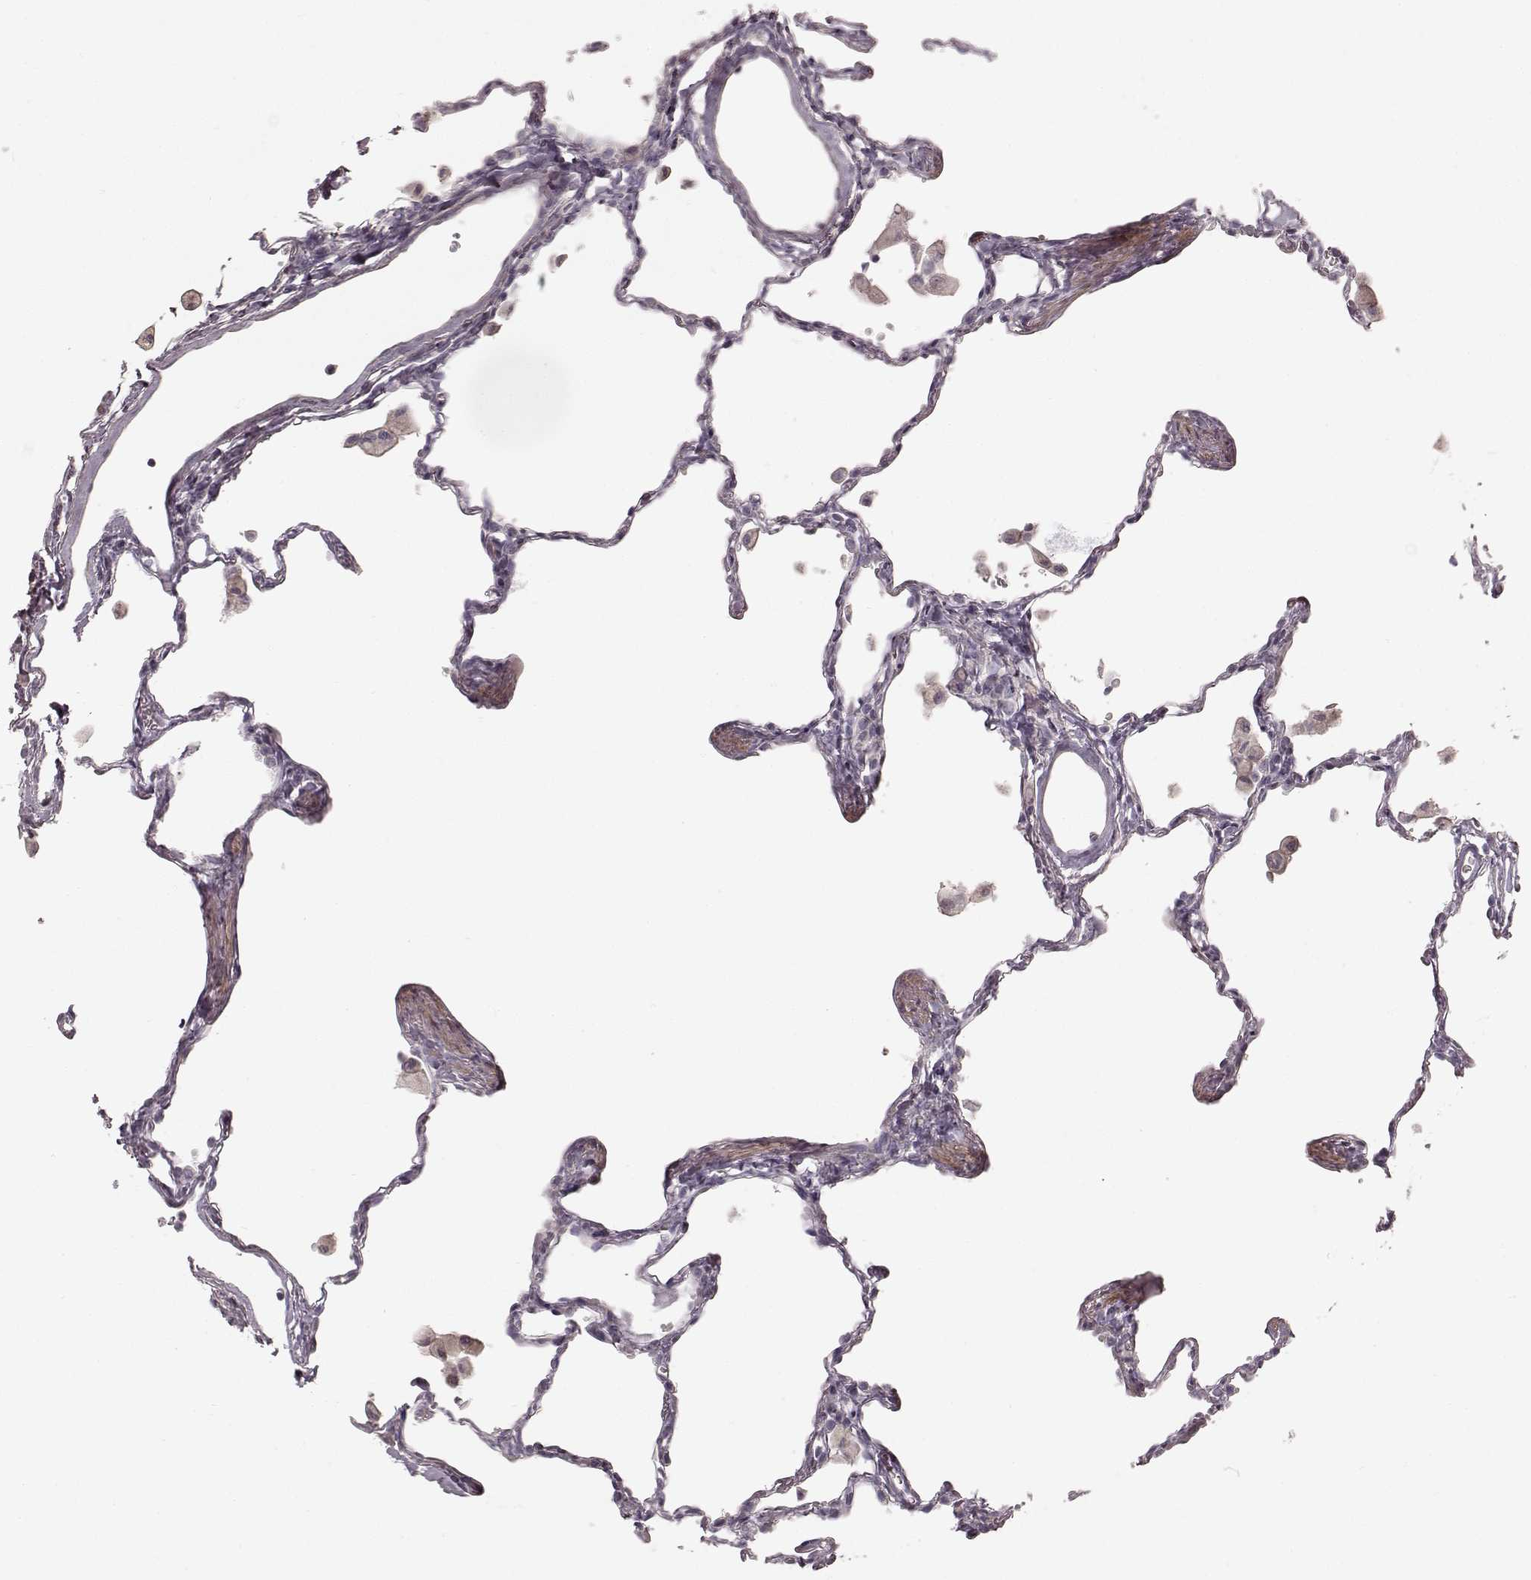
{"staining": {"intensity": "negative", "quantity": "none", "location": "none"}, "tissue": "lung", "cell_type": "Alveolar cells", "image_type": "normal", "snomed": [{"axis": "morphology", "description": "Normal tissue, NOS"}, {"axis": "topography", "description": "Lung"}], "caption": "IHC of normal lung demonstrates no positivity in alveolar cells.", "gene": "PRLHR", "patient": {"sex": "female", "age": 47}}